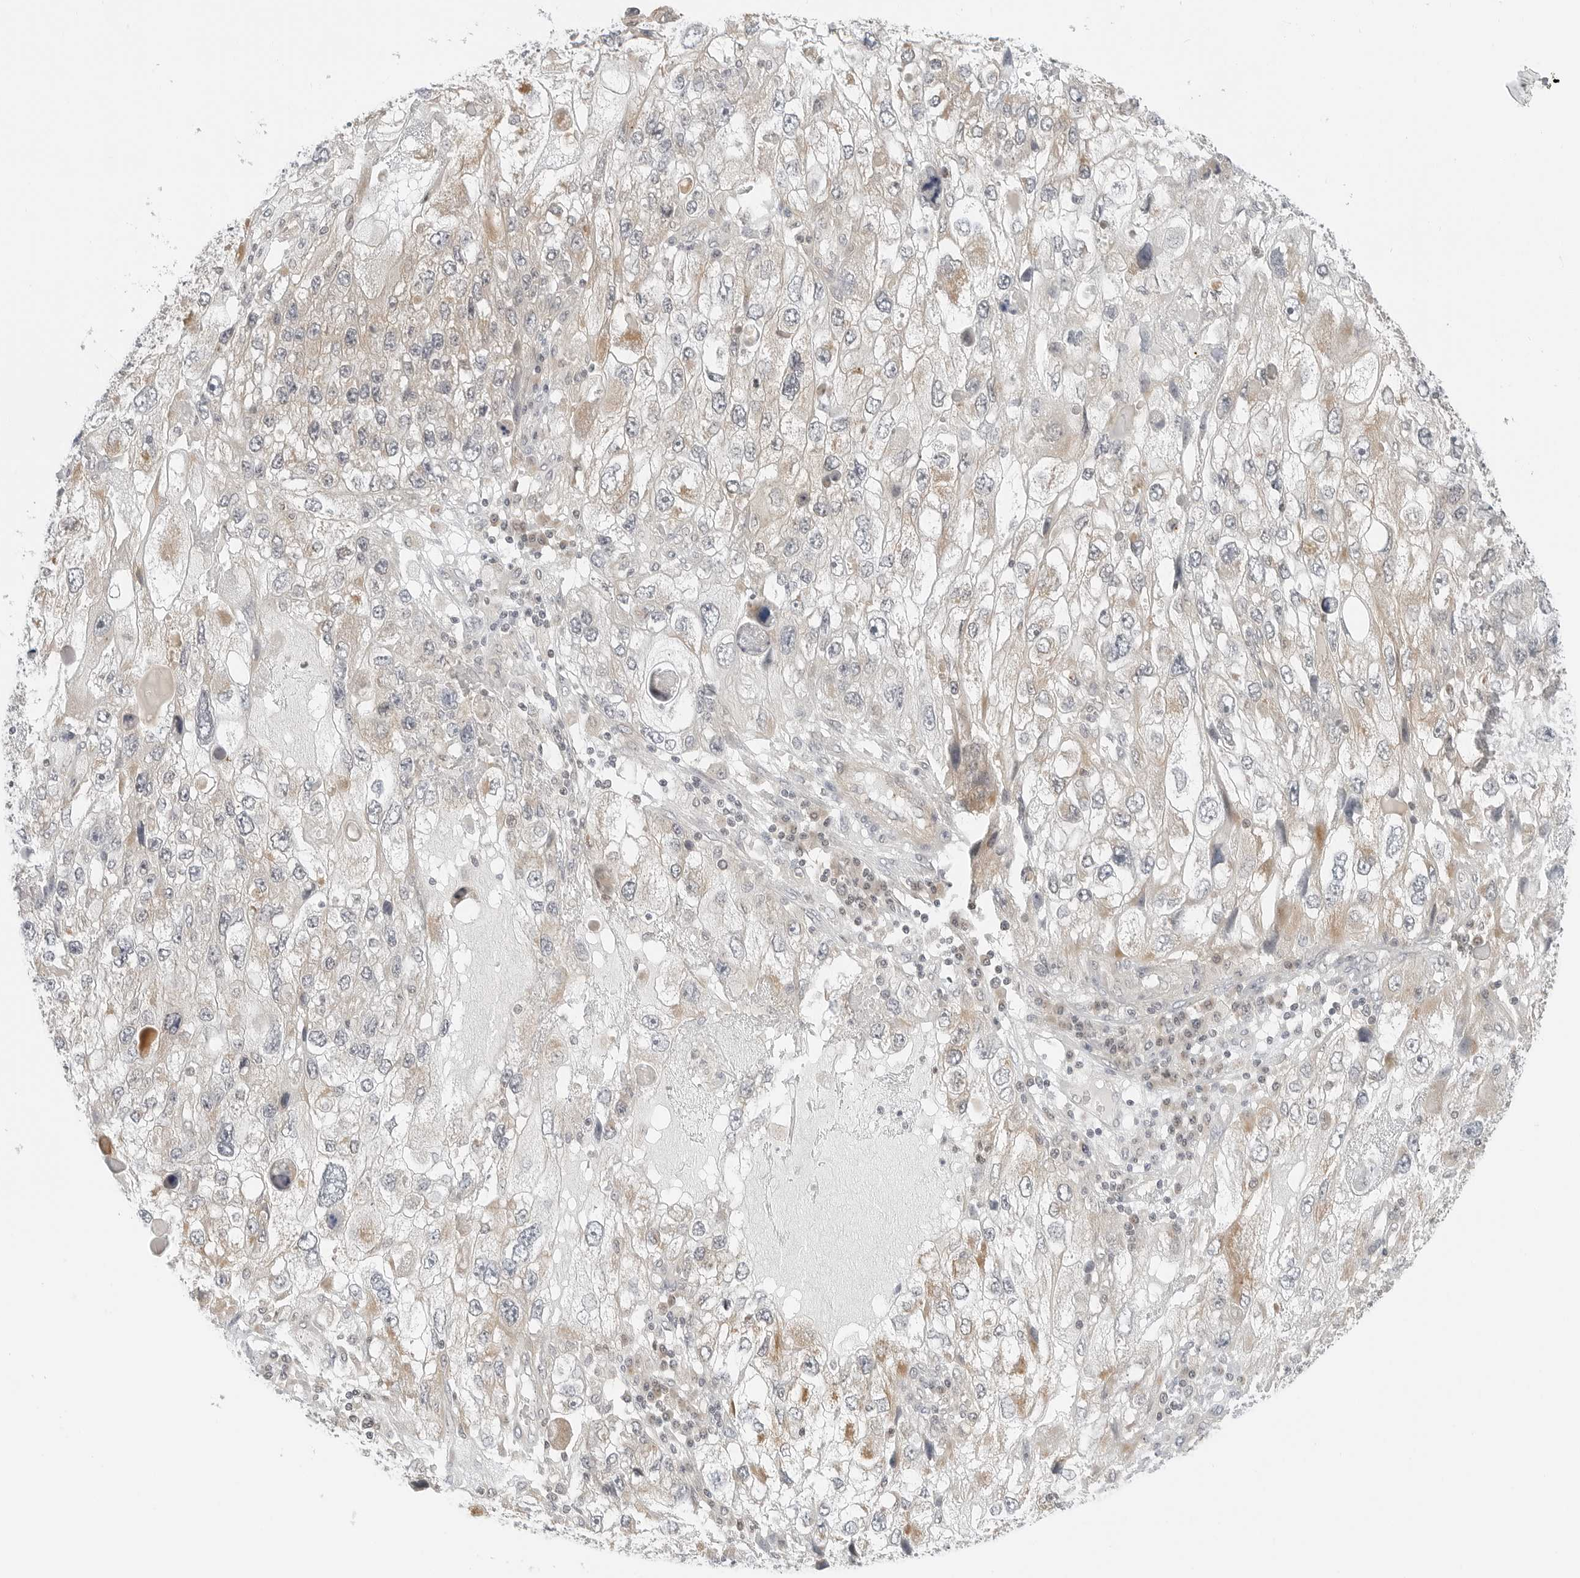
{"staining": {"intensity": "moderate", "quantity": "<25%", "location": "cytoplasmic/membranous"}, "tissue": "endometrial cancer", "cell_type": "Tumor cells", "image_type": "cancer", "snomed": [{"axis": "morphology", "description": "Adenocarcinoma, NOS"}, {"axis": "topography", "description": "Endometrium"}], "caption": "Brown immunohistochemical staining in endometrial adenocarcinoma reveals moderate cytoplasmic/membranous positivity in approximately <25% of tumor cells.", "gene": "IQCC", "patient": {"sex": "female", "age": 49}}